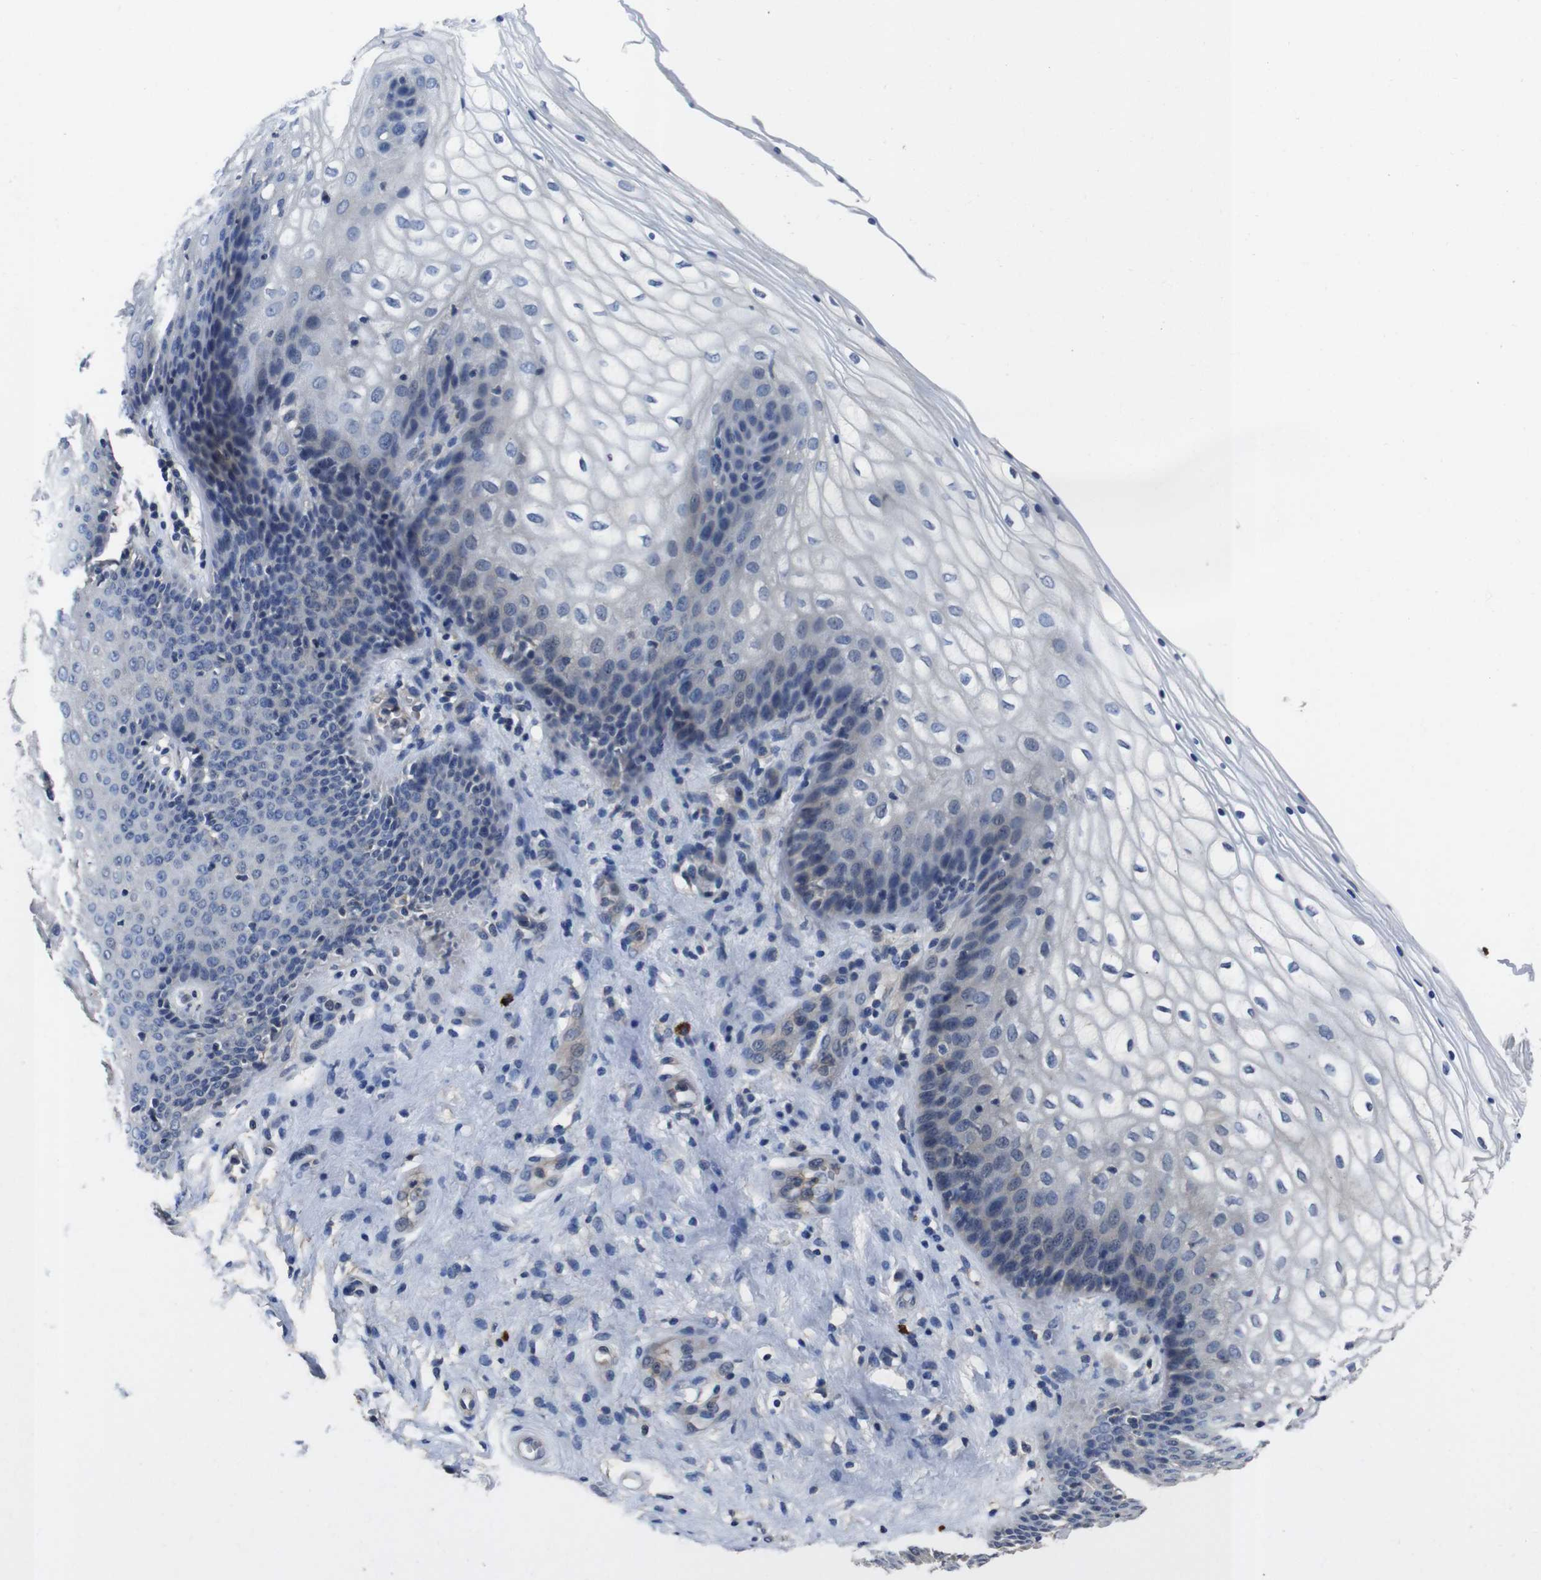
{"staining": {"intensity": "negative", "quantity": "none", "location": "none"}, "tissue": "vagina", "cell_type": "Squamous epithelial cells", "image_type": "normal", "snomed": [{"axis": "morphology", "description": "Normal tissue, NOS"}, {"axis": "topography", "description": "Vagina"}], "caption": "Protein analysis of normal vagina reveals no significant staining in squamous epithelial cells.", "gene": "GLIPR1", "patient": {"sex": "female", "age": 34}}